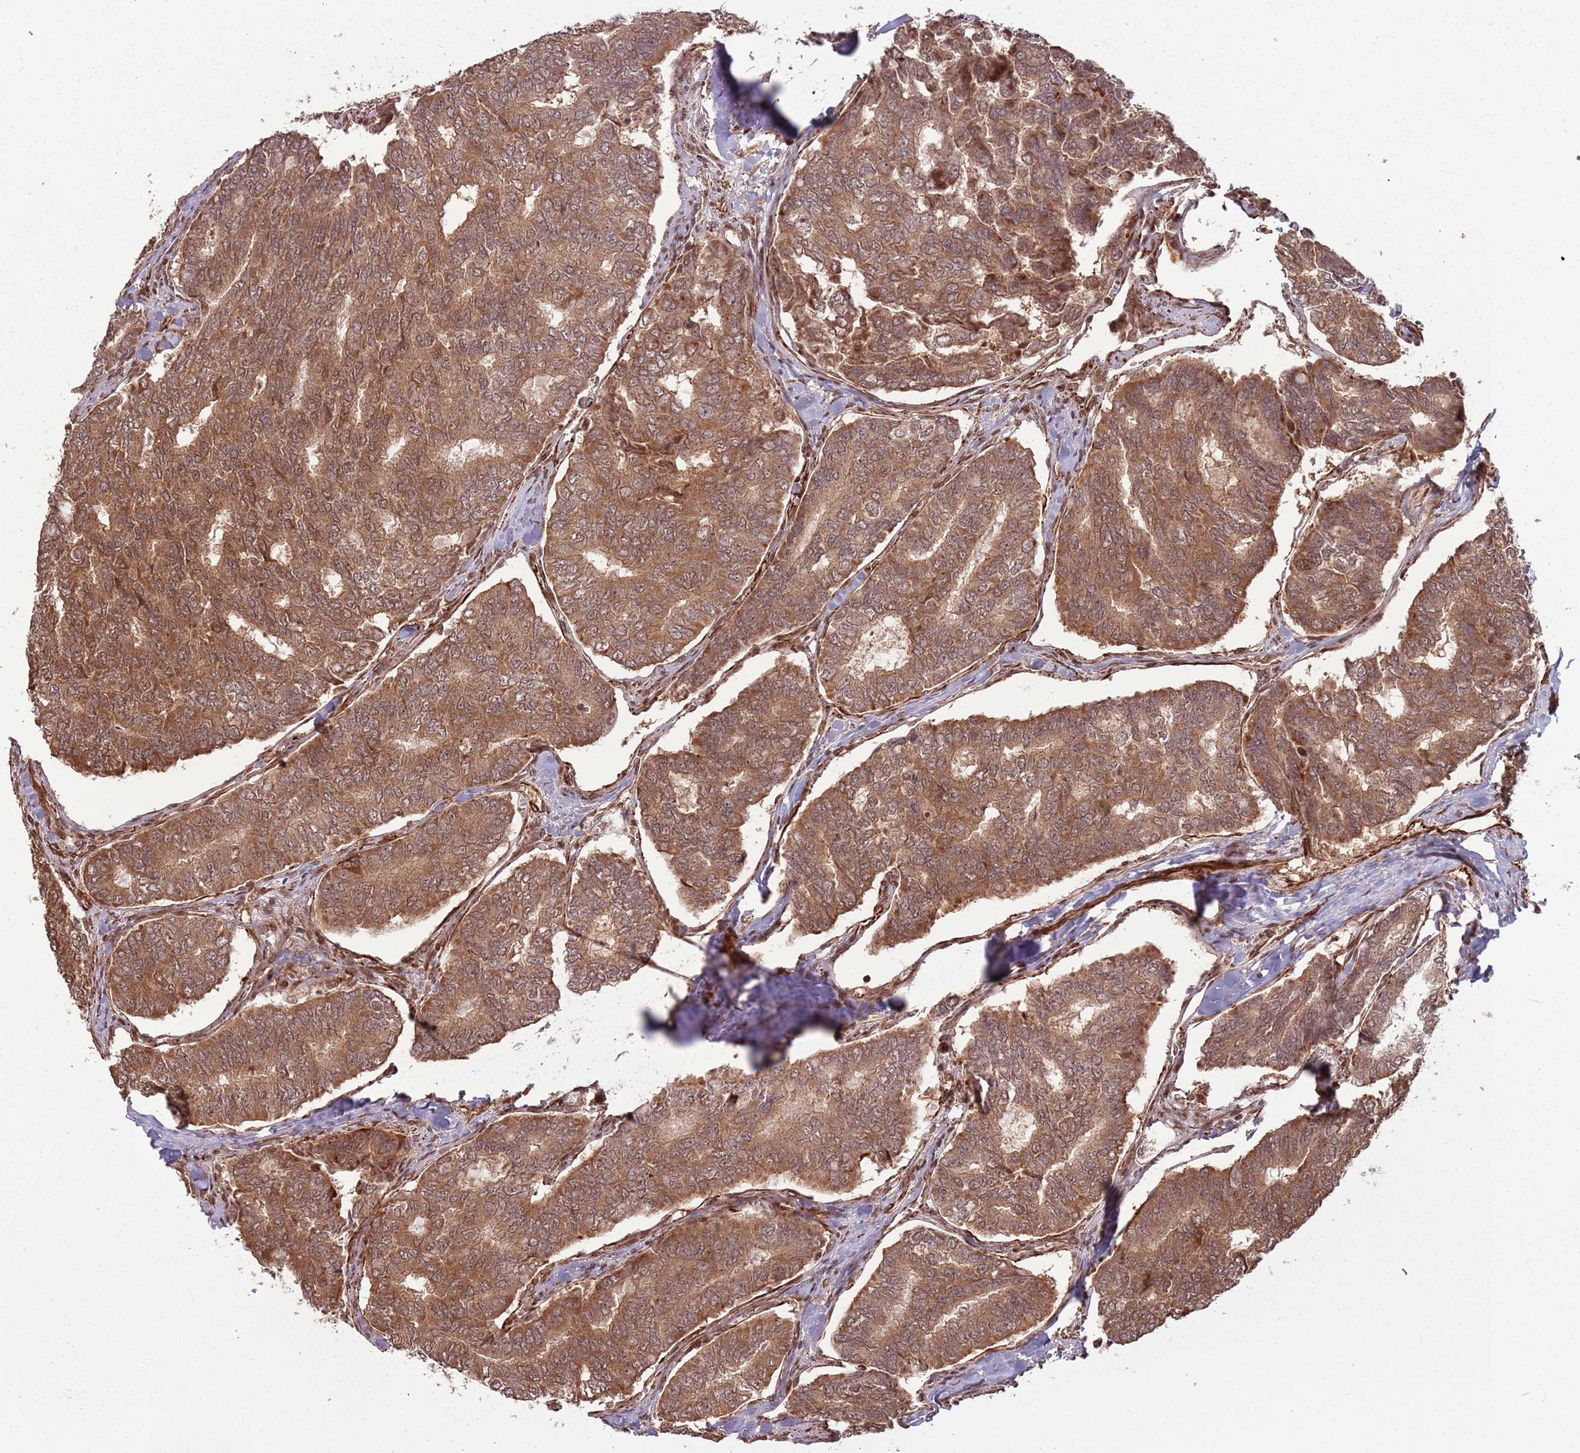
{"staining": {"intensity": "moderate", "quantity": ">75%", "location": "cytoplasmic/membranous,nuclear"}, "tissue": "thyroid cancer", "cell_type": "Tumor cells", "image_type": "cancer", "snomed": [{"axis": "morphology", "description": "Papillary adenocarcinoma, NOS"}, {"axis": "topography", "description": "Thyroid gland"}], "caption": "Immunohistochemical staining of human thyroid cancer exhibits medium levels of moderate cytoplasmic/membranous and nuclear expression in about >75% of tumor cells.", "gene": "ADAMTS3", "patient": {"sex": "female", "age": 35}}